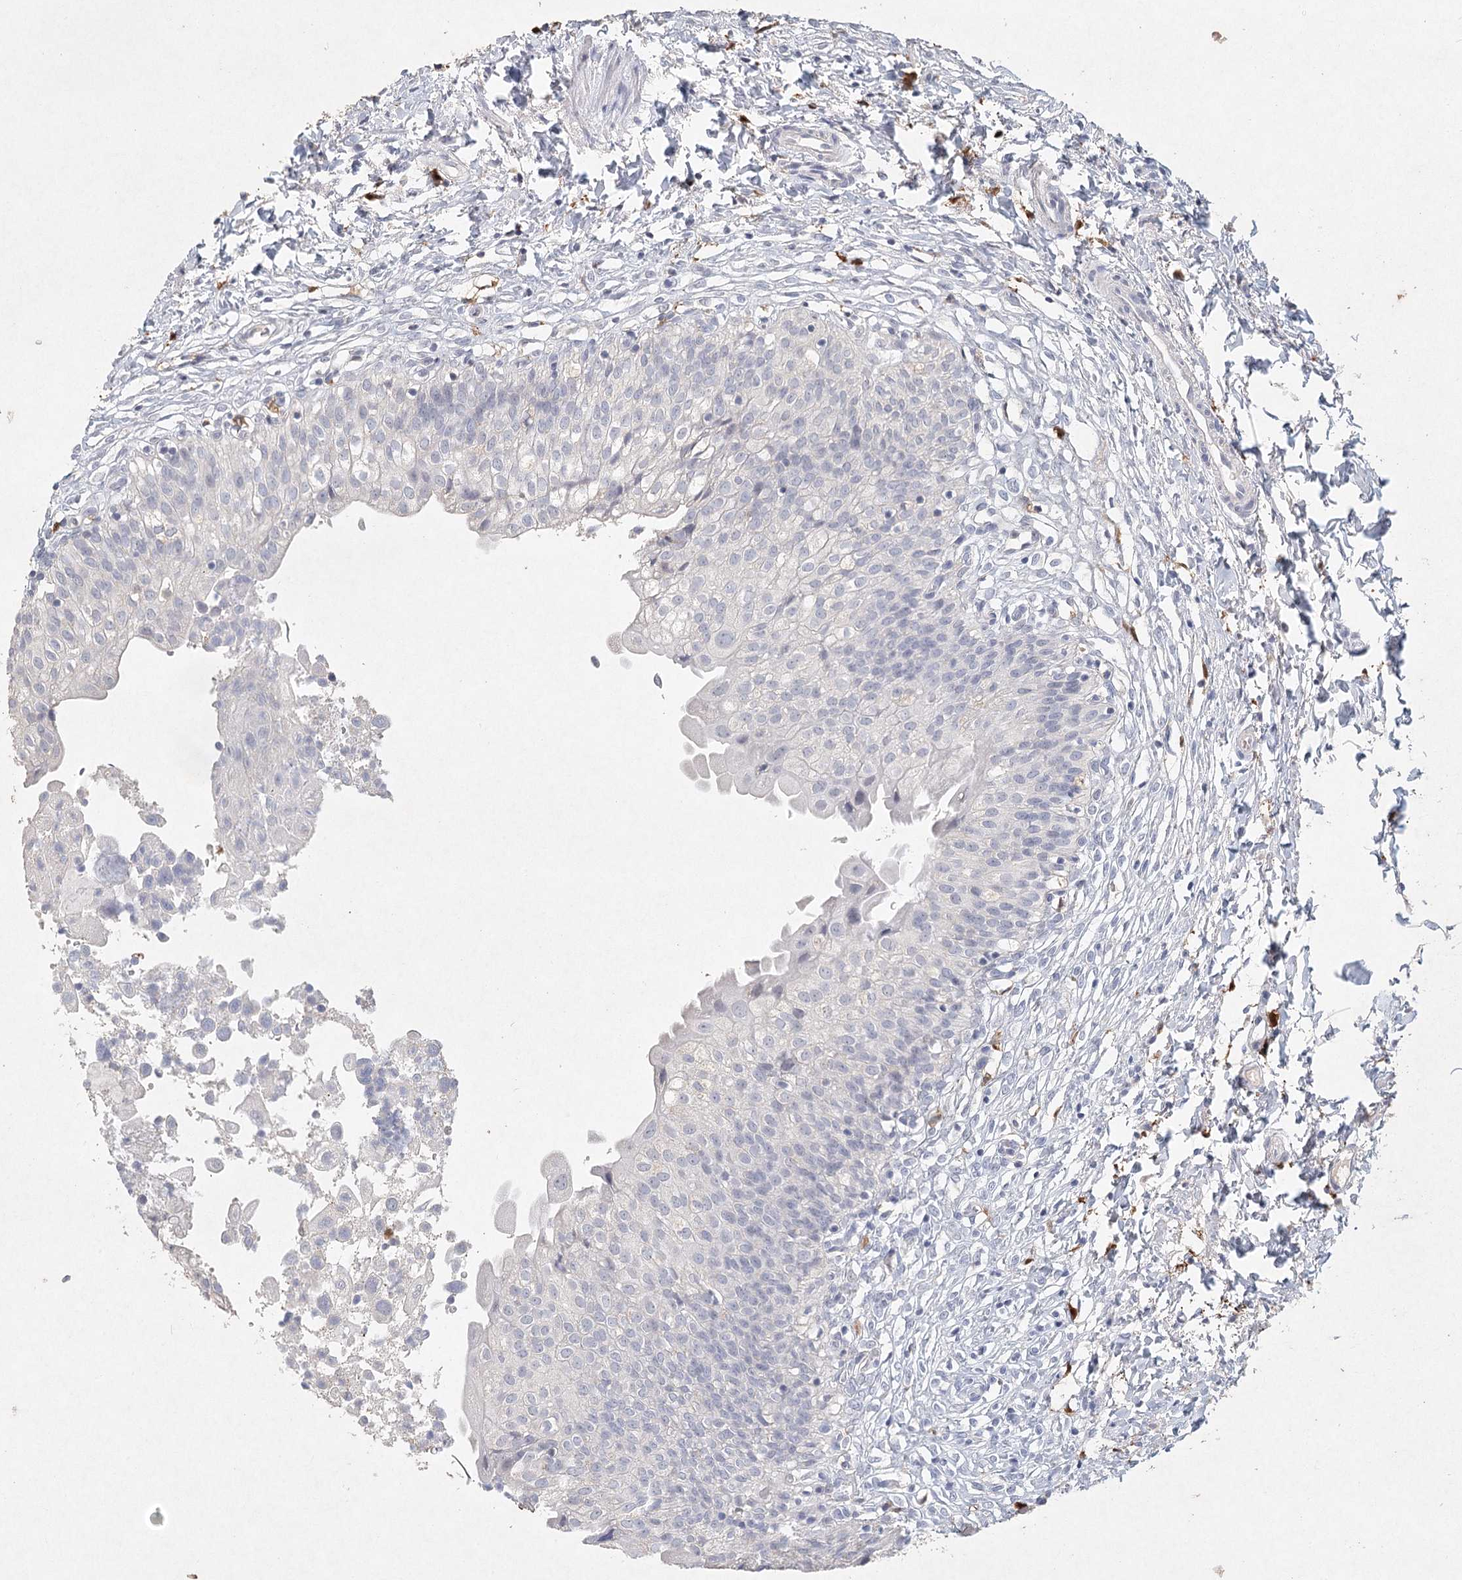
{"staining": {"intensity": "negative", "quantity": "none", "location": "none"}, "tissue": "urinary bladder", "cell_type": "Urothelial cells", "image_type": "normal", "snomed": [{"axis": "morphology", "description": "Normal tissue, NOS"}, {"axis": "topography", "description": "Urinary bladder"}], "caption": "Immunohistochemical staining of normal human urinary bladder exhibits no significant positivity in urothelial cells.", "gene": "ARSI", "patient": {"sex": "male", "age": 55}}